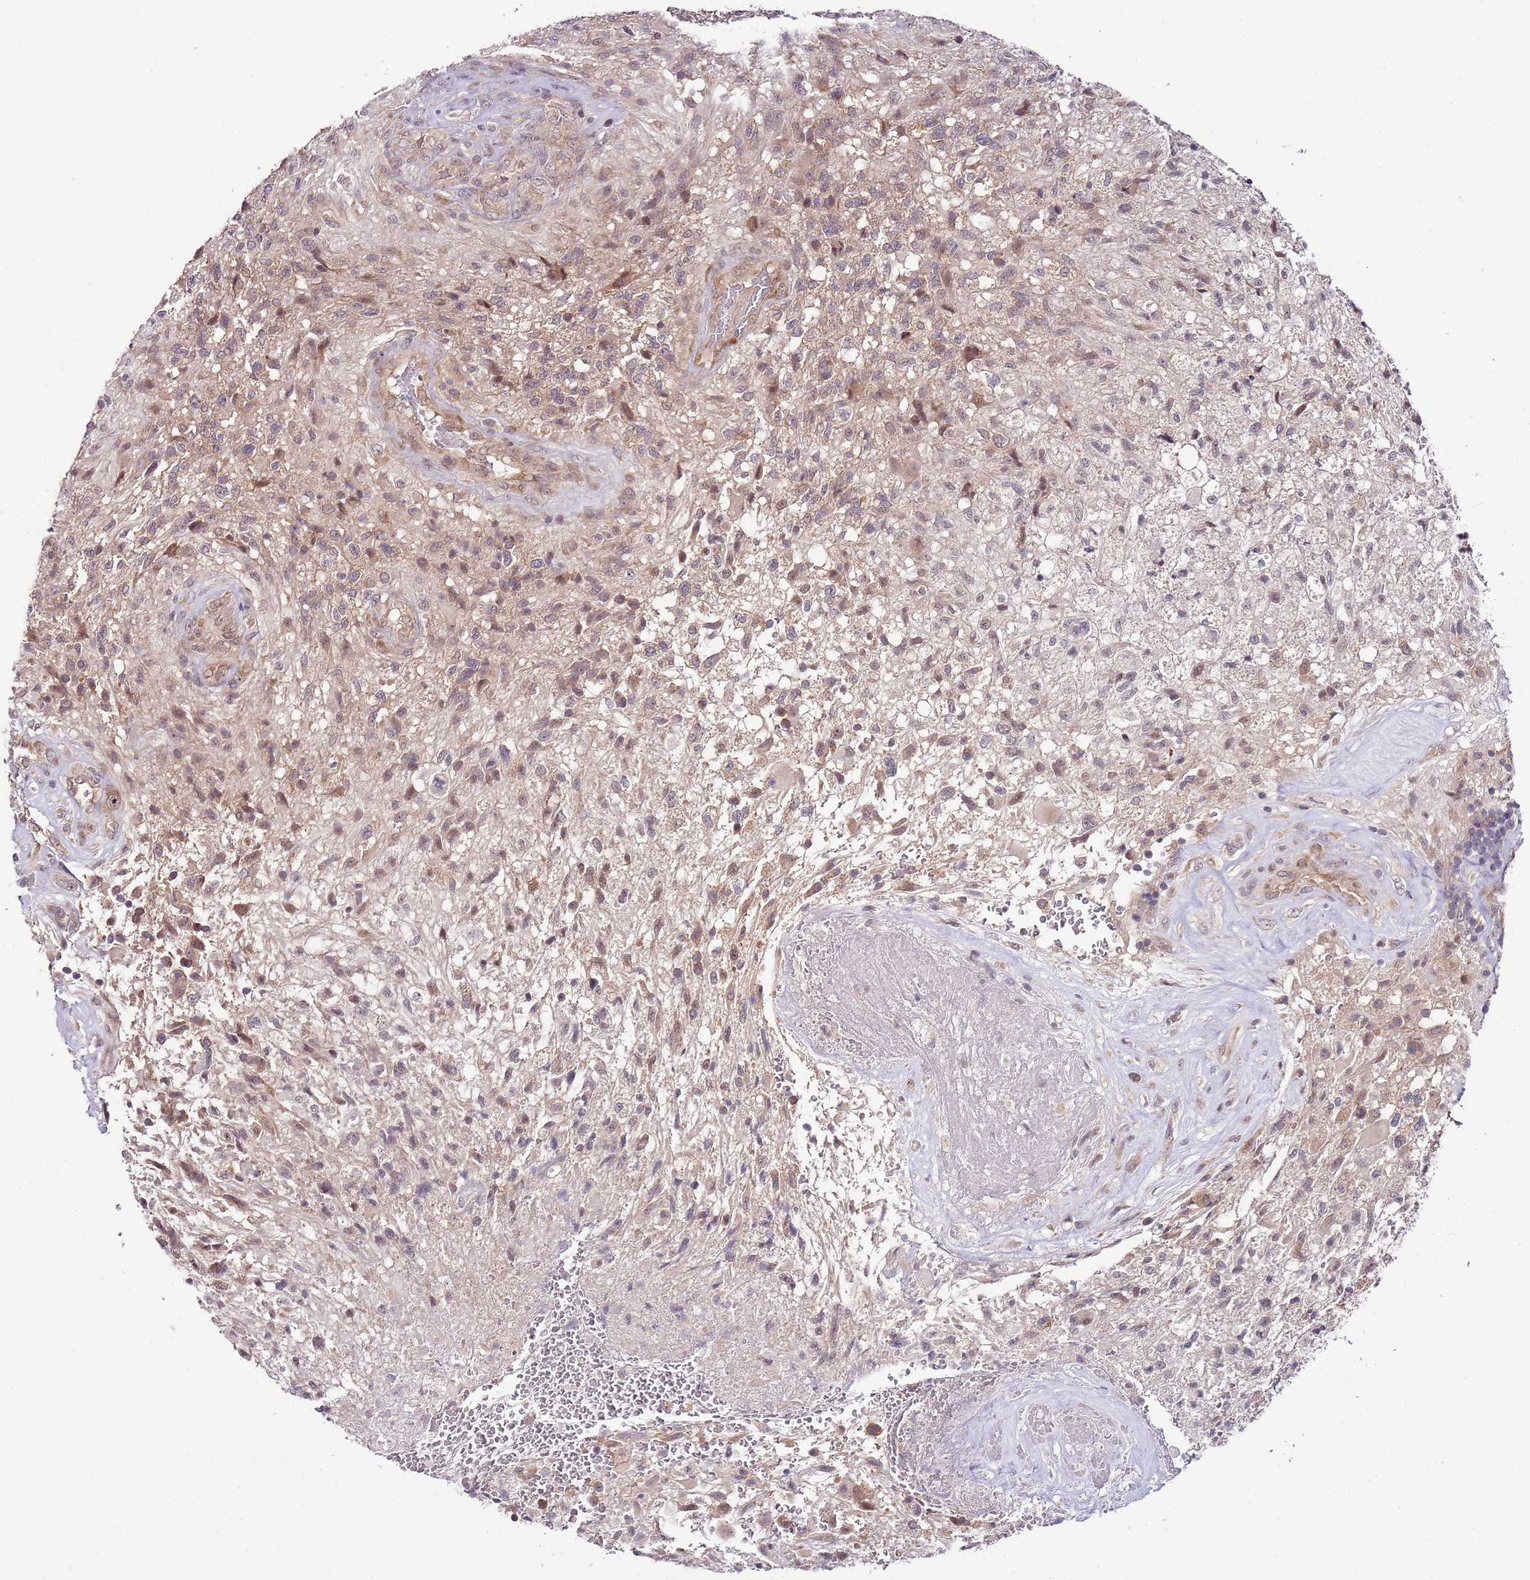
{"staining": {"intensity": "weak", "quantity": "25%-75%", "location": "cytoplasmic/membranous,nuclear"}, "tissue": "glioma", "cell_type": "Tumor cells", "image_type": "cancer", "snomed": [{"axis": "morphology", "description": "Glioma, malignant, High grade"}, {"axis": "topography", "description": "Brain"}], "caption": "Immunohistochemistry staining of high-grade glioma (malignant), which shows low levels of weak cytoplasmic/membranous and nuclear staining in approximately 25%-75% of tumor cells indicating weak cytoplasmic/membranous and nuclear protein expression. The staining was performed using DAB (brown) for protein detection and nuclei were counterstained in hematoxylin (blue).", "gene": "FBXL22", "patient": {"sex": "male", "age": 56}}